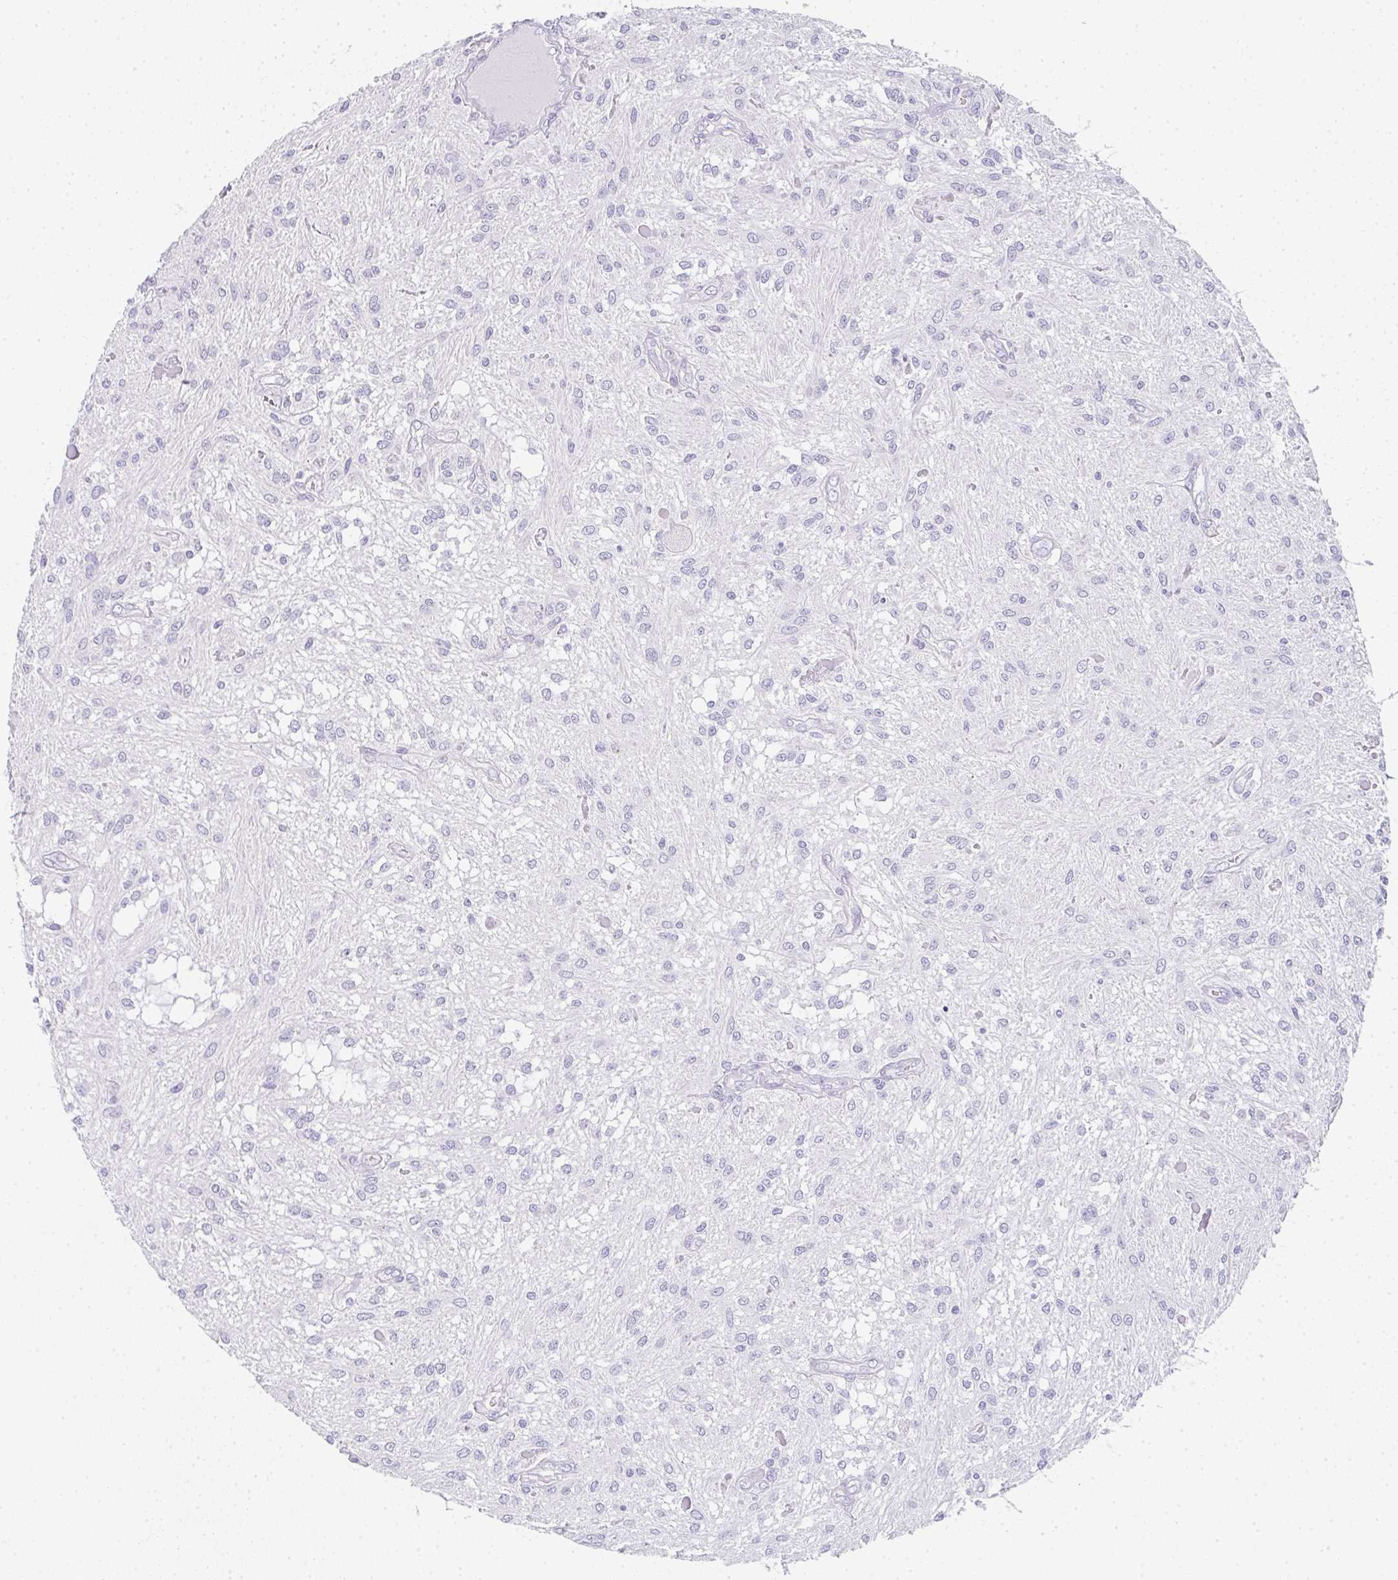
{"staining": {"intensity": "negative", "quantity": "none", "location": "none"}, "tissue": "glioma", "cell_type": "Tumor cells", "image_type": "cancer", "snomed": [{"axis": "morphology", "description": "Glioma, malignant, Low grade"}, {"axis": "topography", "description": "Cerebellum"}], "caption": "Tumor cells show no significant protein staining in malignant glioma (low-grade).", "gene": "NEU2", "patient": {"sex": "female", "age": 14}}